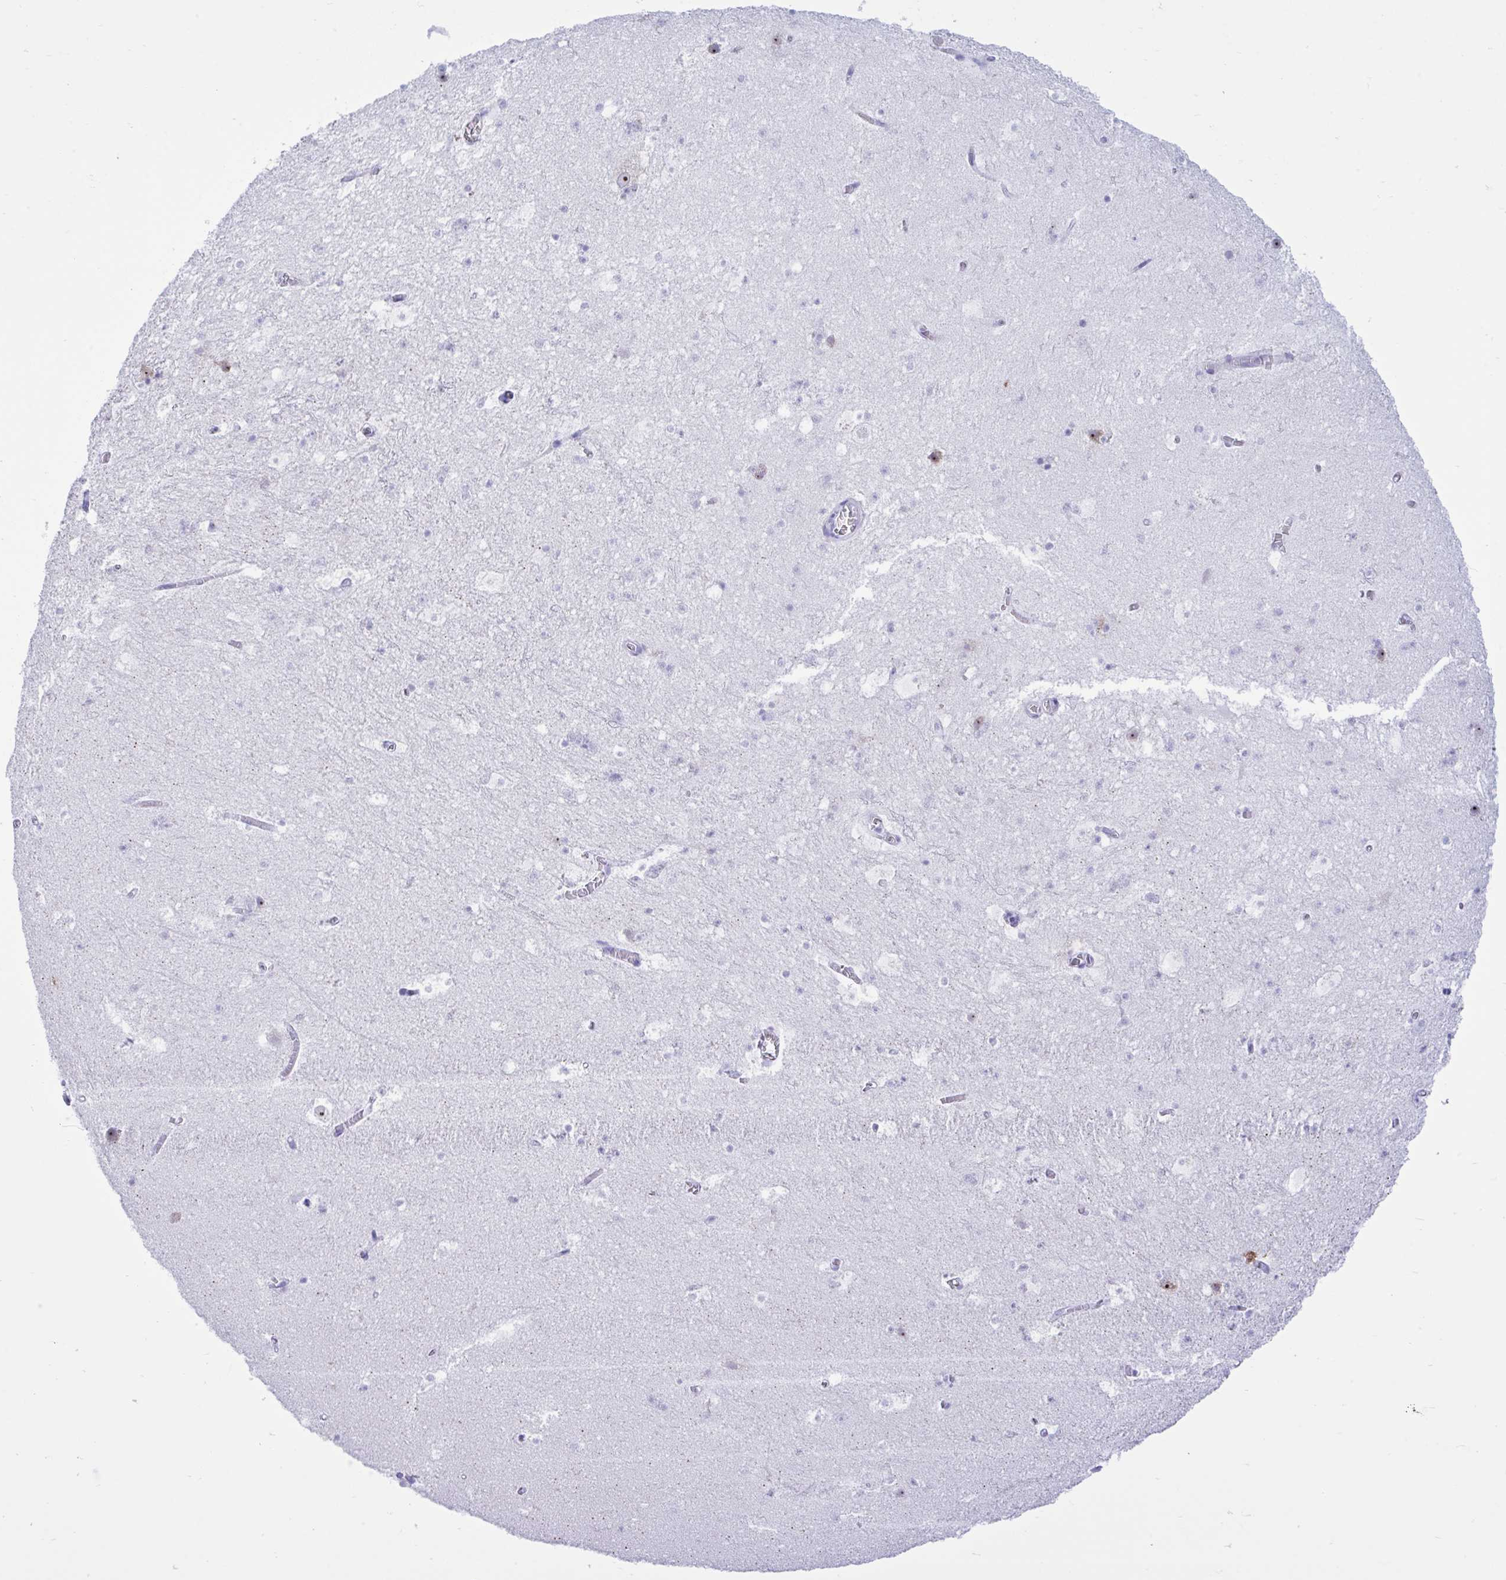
{"staining": {"intensity": "negative", "quantity": "none", "location": "none"}, "tissue": "hippocampus", "cell_type": "Glial cells", "image_type": "normal", "snomed": [{"axis": "morphology", "description": "Normal tissue, NOS"}, {"axis": "topography", "description": "Hippocampus"}], "caption": "Hippocampus stained for a protein using immunohistochemistry (IHC) displays no expression glial cells.", "gene": "BEX5", "patient": {"sex": "female", "age": 42}}